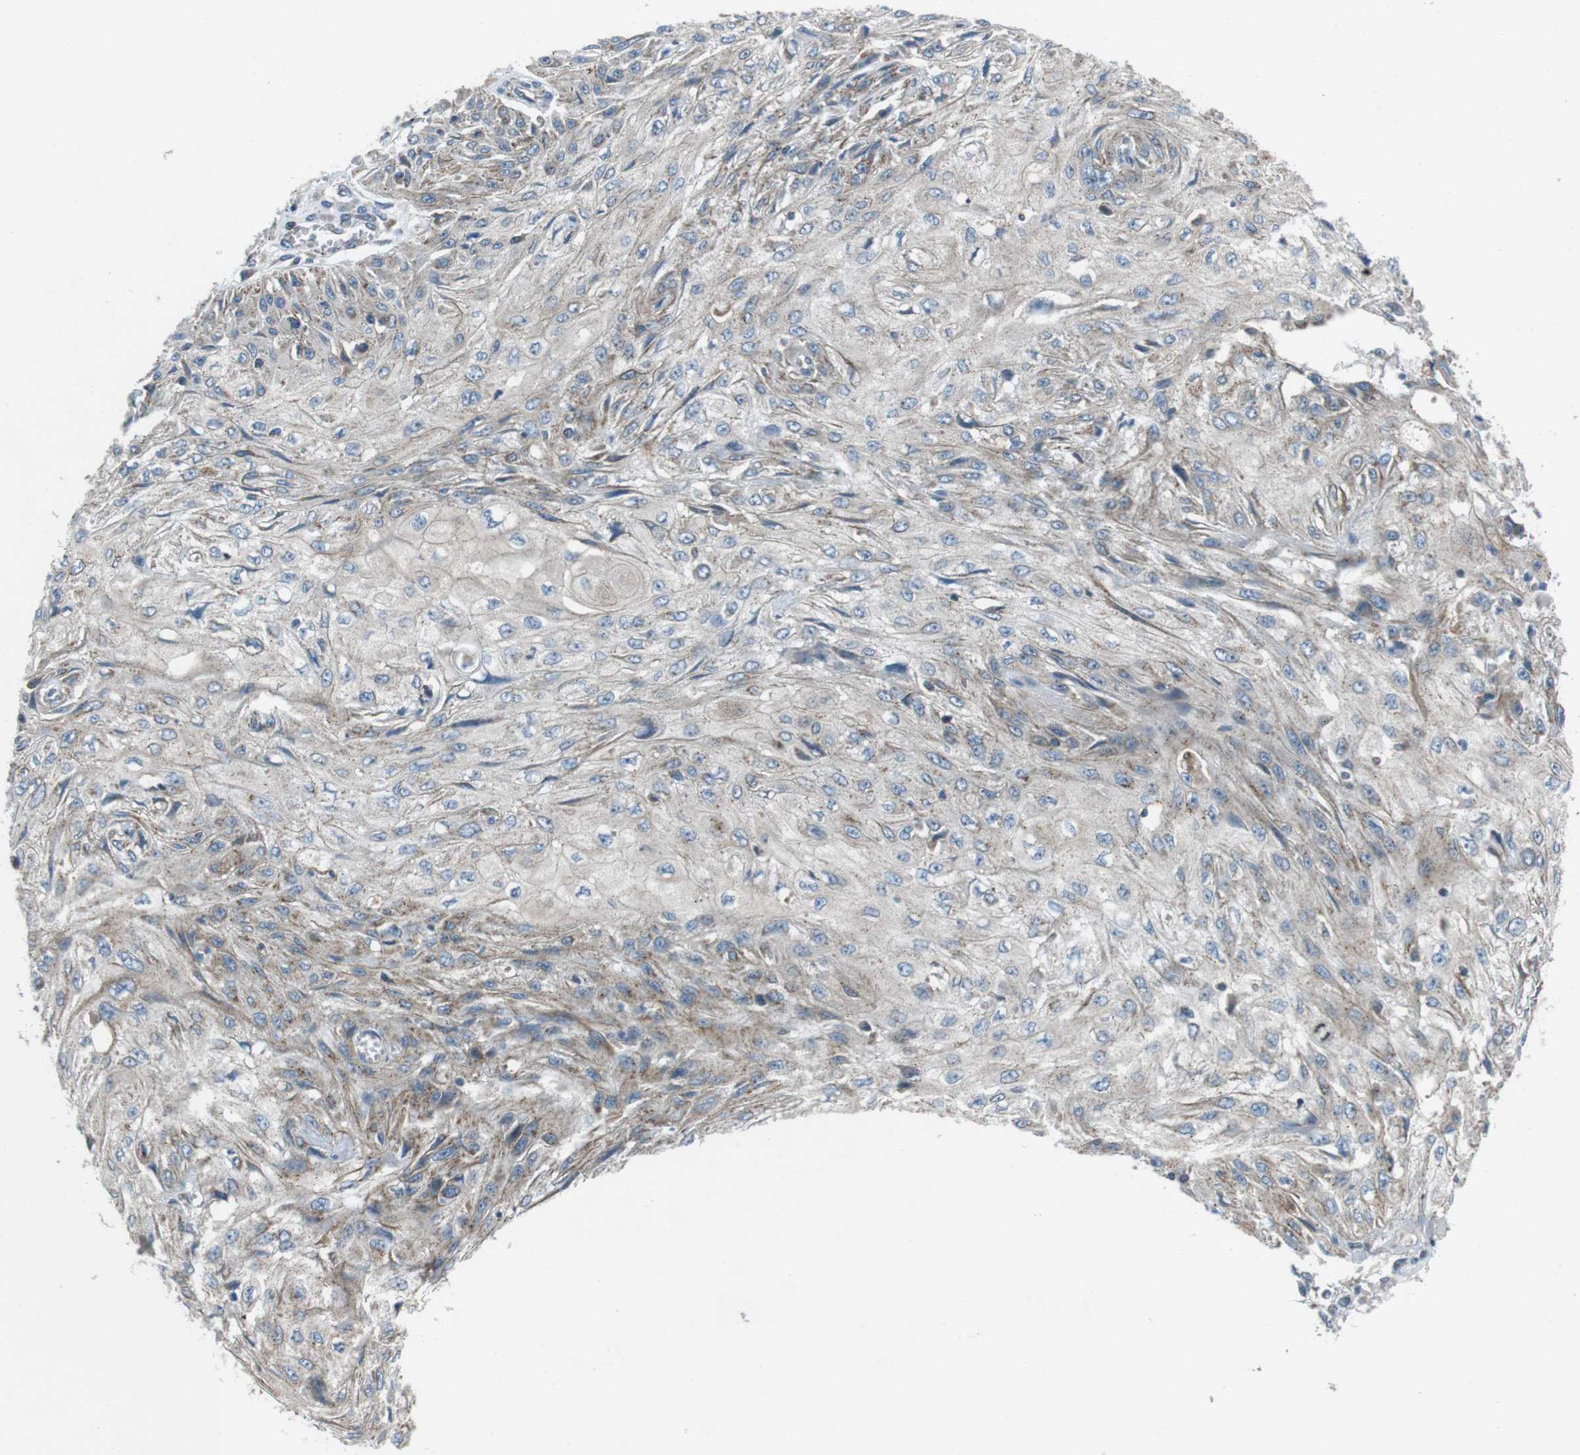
{"staining": {"intensity": "weak", "quantity": "<25%", "location": "cytoplasmic/membranous"}, "tissue": "skin cancer", "cell_type": "Tumor cells", "image_type": "cancer", "snomed": [{"axis": "morphology", "description": "Squamous cell carcinoma, NOS"}, {"axis": "topography", "description": "Skin"}], "caption": "Immunohistochemistry of skin squamous cell carcinoma reveals no positivity in tumor cells. (Stains: DAB IHC with hematoxylin counter stain, Microscopy: brightfield microscopy at high magnification).", "gene": "FAM3B", "patient": {"sex": "male", "age": 75}}